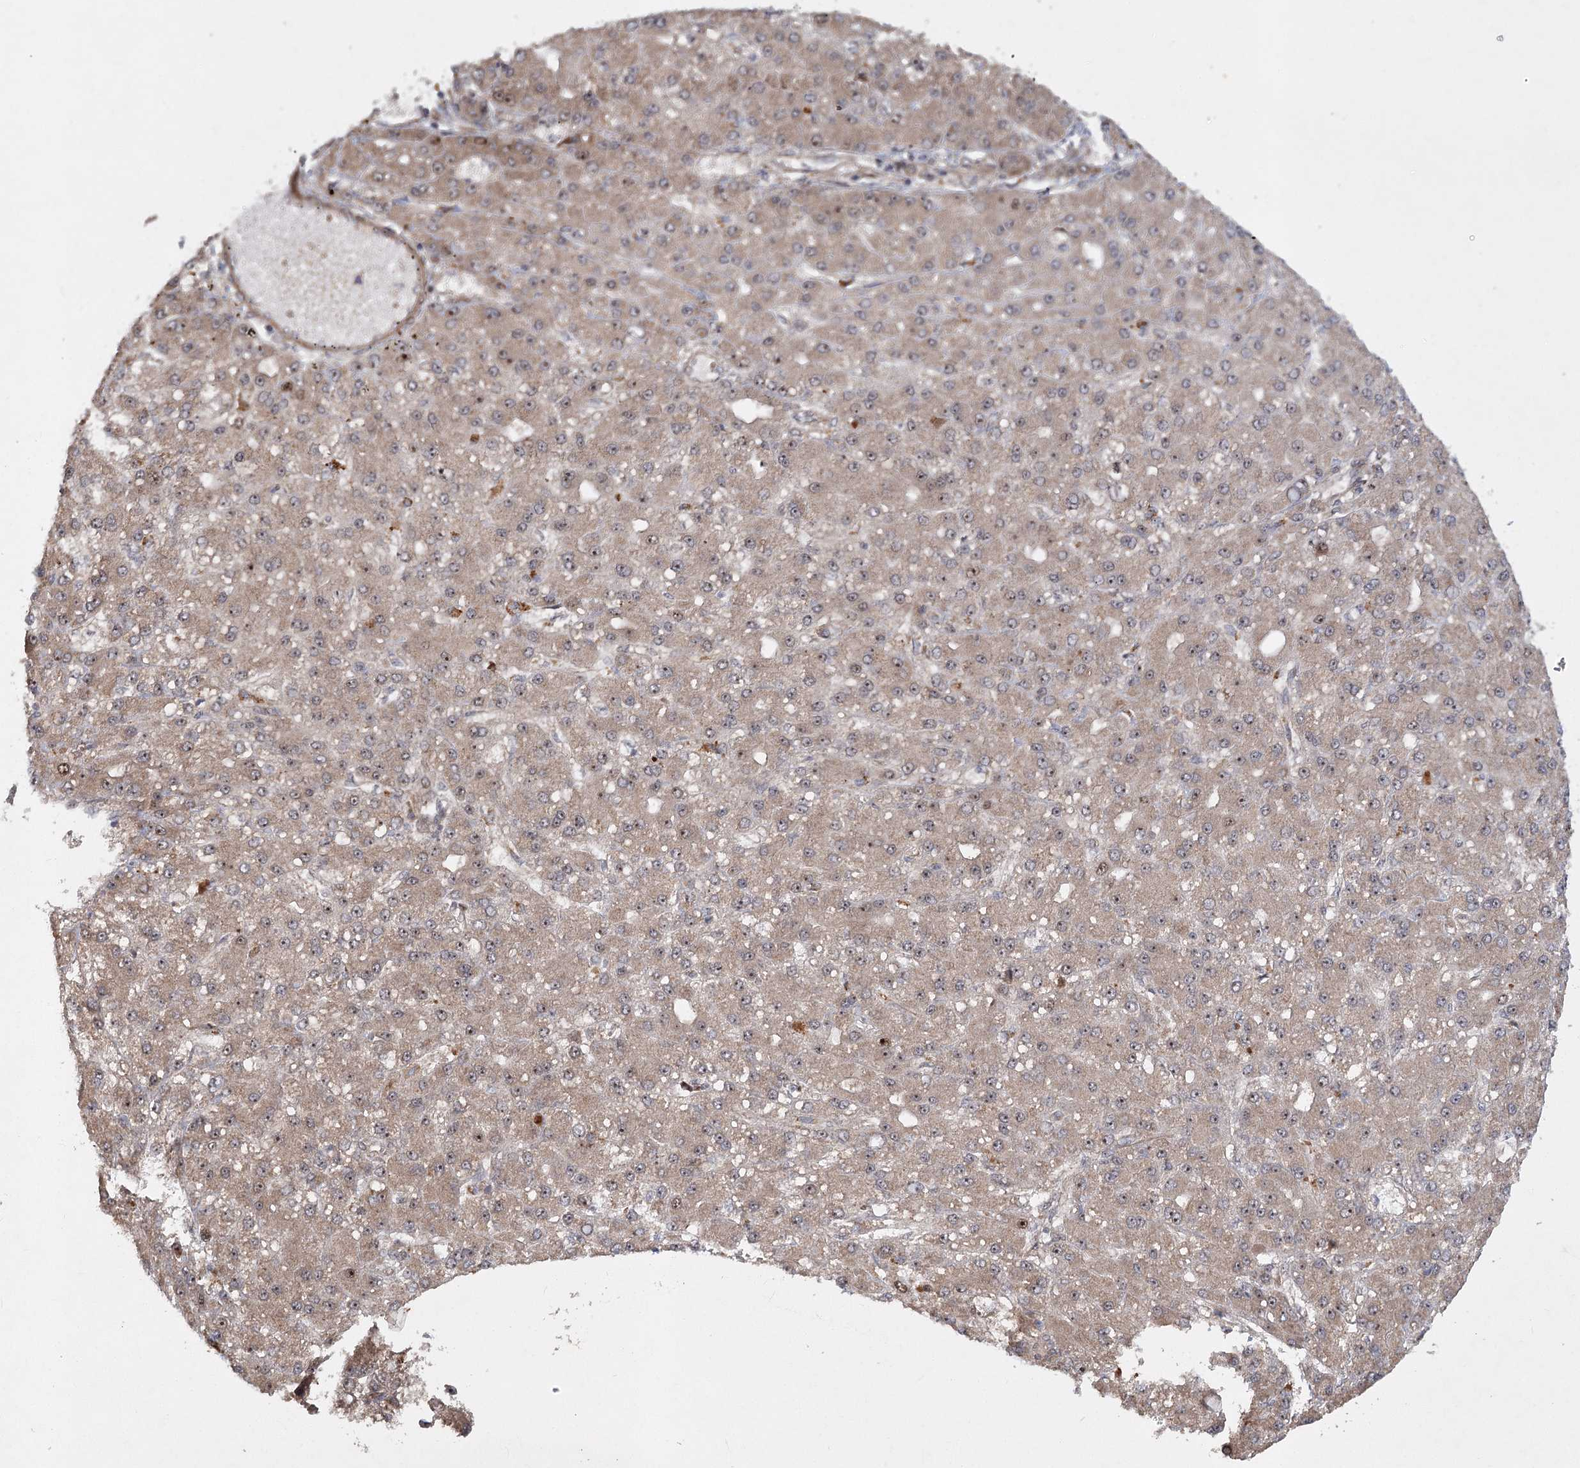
{"staining": {"intensity": "weak", "quantity": ">75%", "location": "cytoplasmic/membranous,nuclear"}, "tissue": "liver cancer", "cell_type": "Tumor cells", "image_type": "cancer", "snomed": [{"axis": "morphology", "description": "Carcinoma, Hepatocellular, NOS"}, {"axis": "topography", "description": "Liver"}], "caption": "This histopathology image demonstrates immunohistochemistry (IHC) staining of human liver hepatocellular carcinoma, with low weak cytoplasmic/membranous and nuclear positivity in about >75% of tumor cells.", "gene": "PIK3C2A", "patient": {"sex": "male", "age": 67}}